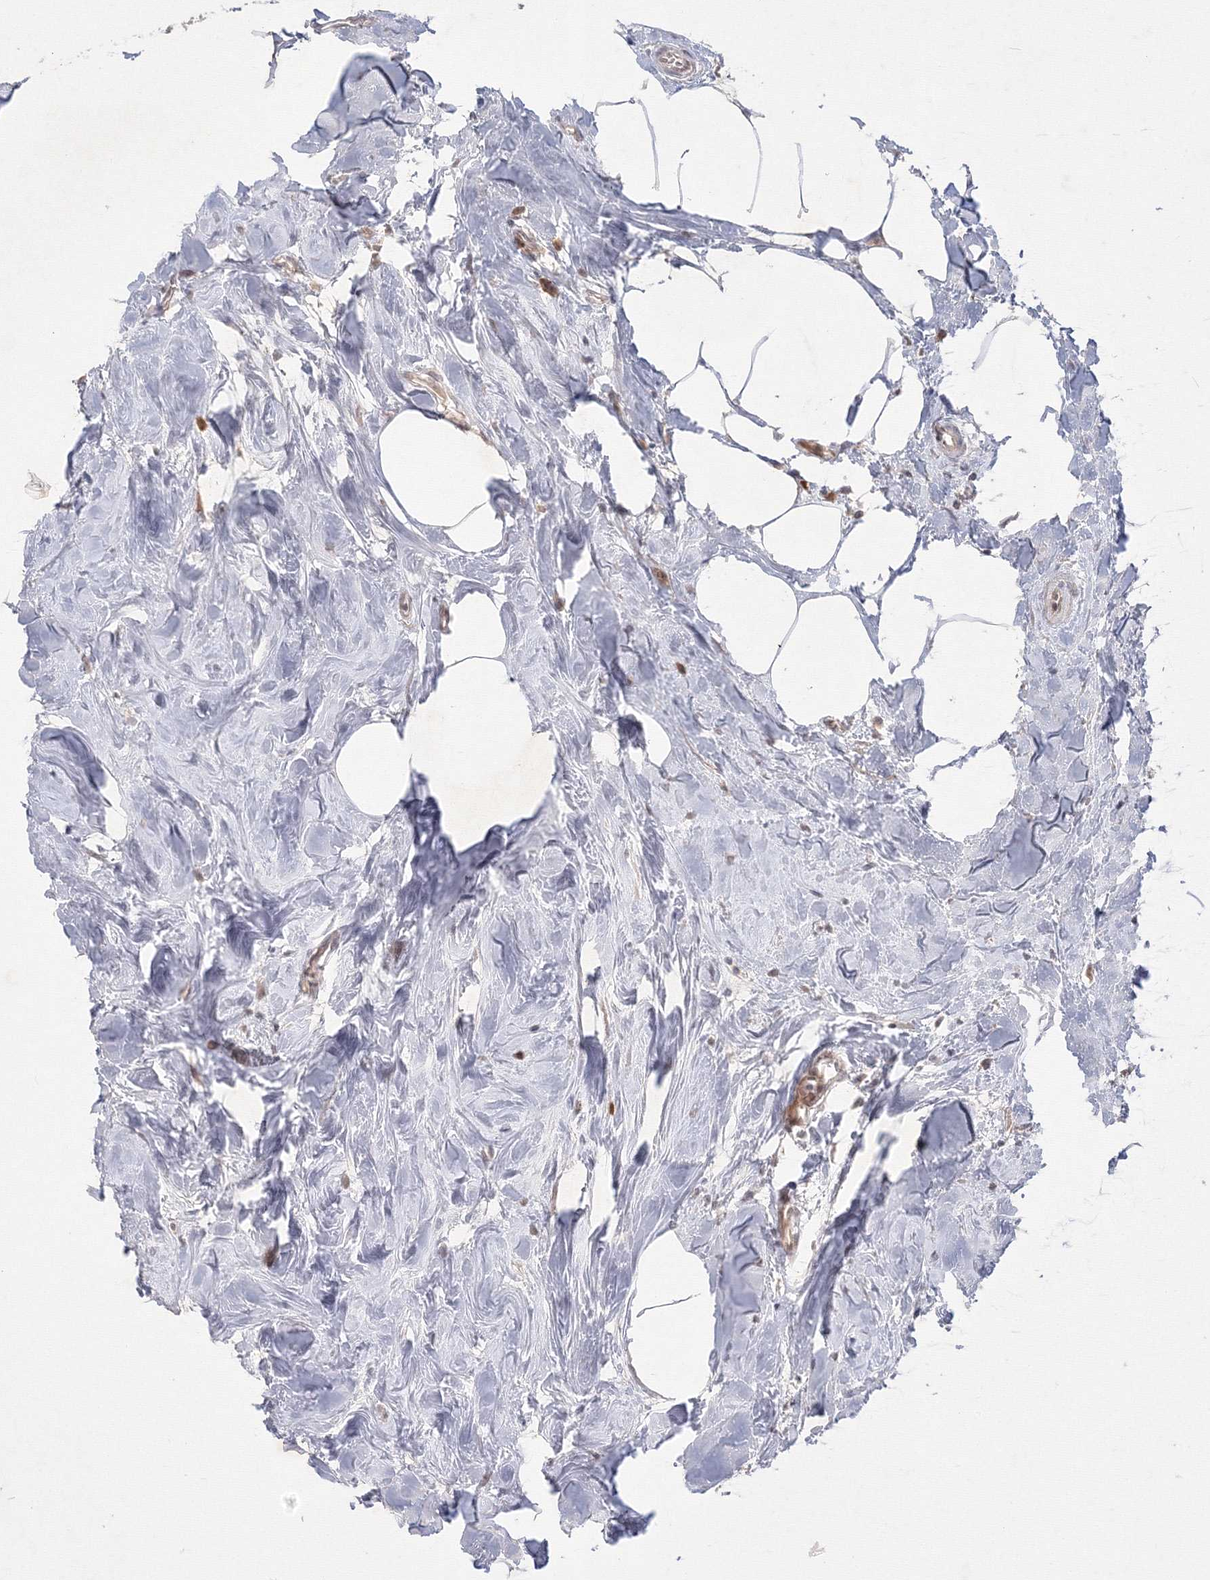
{"staining": {"intensity": "weak", "quantity": "<25%", "location": "cytoplasmic/membranous,nuclear"}, "tissue": "breast cancer", "cell_type": "Tumor cells", "image_type": "cancer", "snomed": [{"axis": "morphology", "description": "Duct carcinoma"}, {"axis": "topography", "description": "Breast"}], "caption": "There is no significant positivity in tumor cells of breast cancer.", "gene": "NXPE3", "patient": {"sex": "female", "age": 84}}